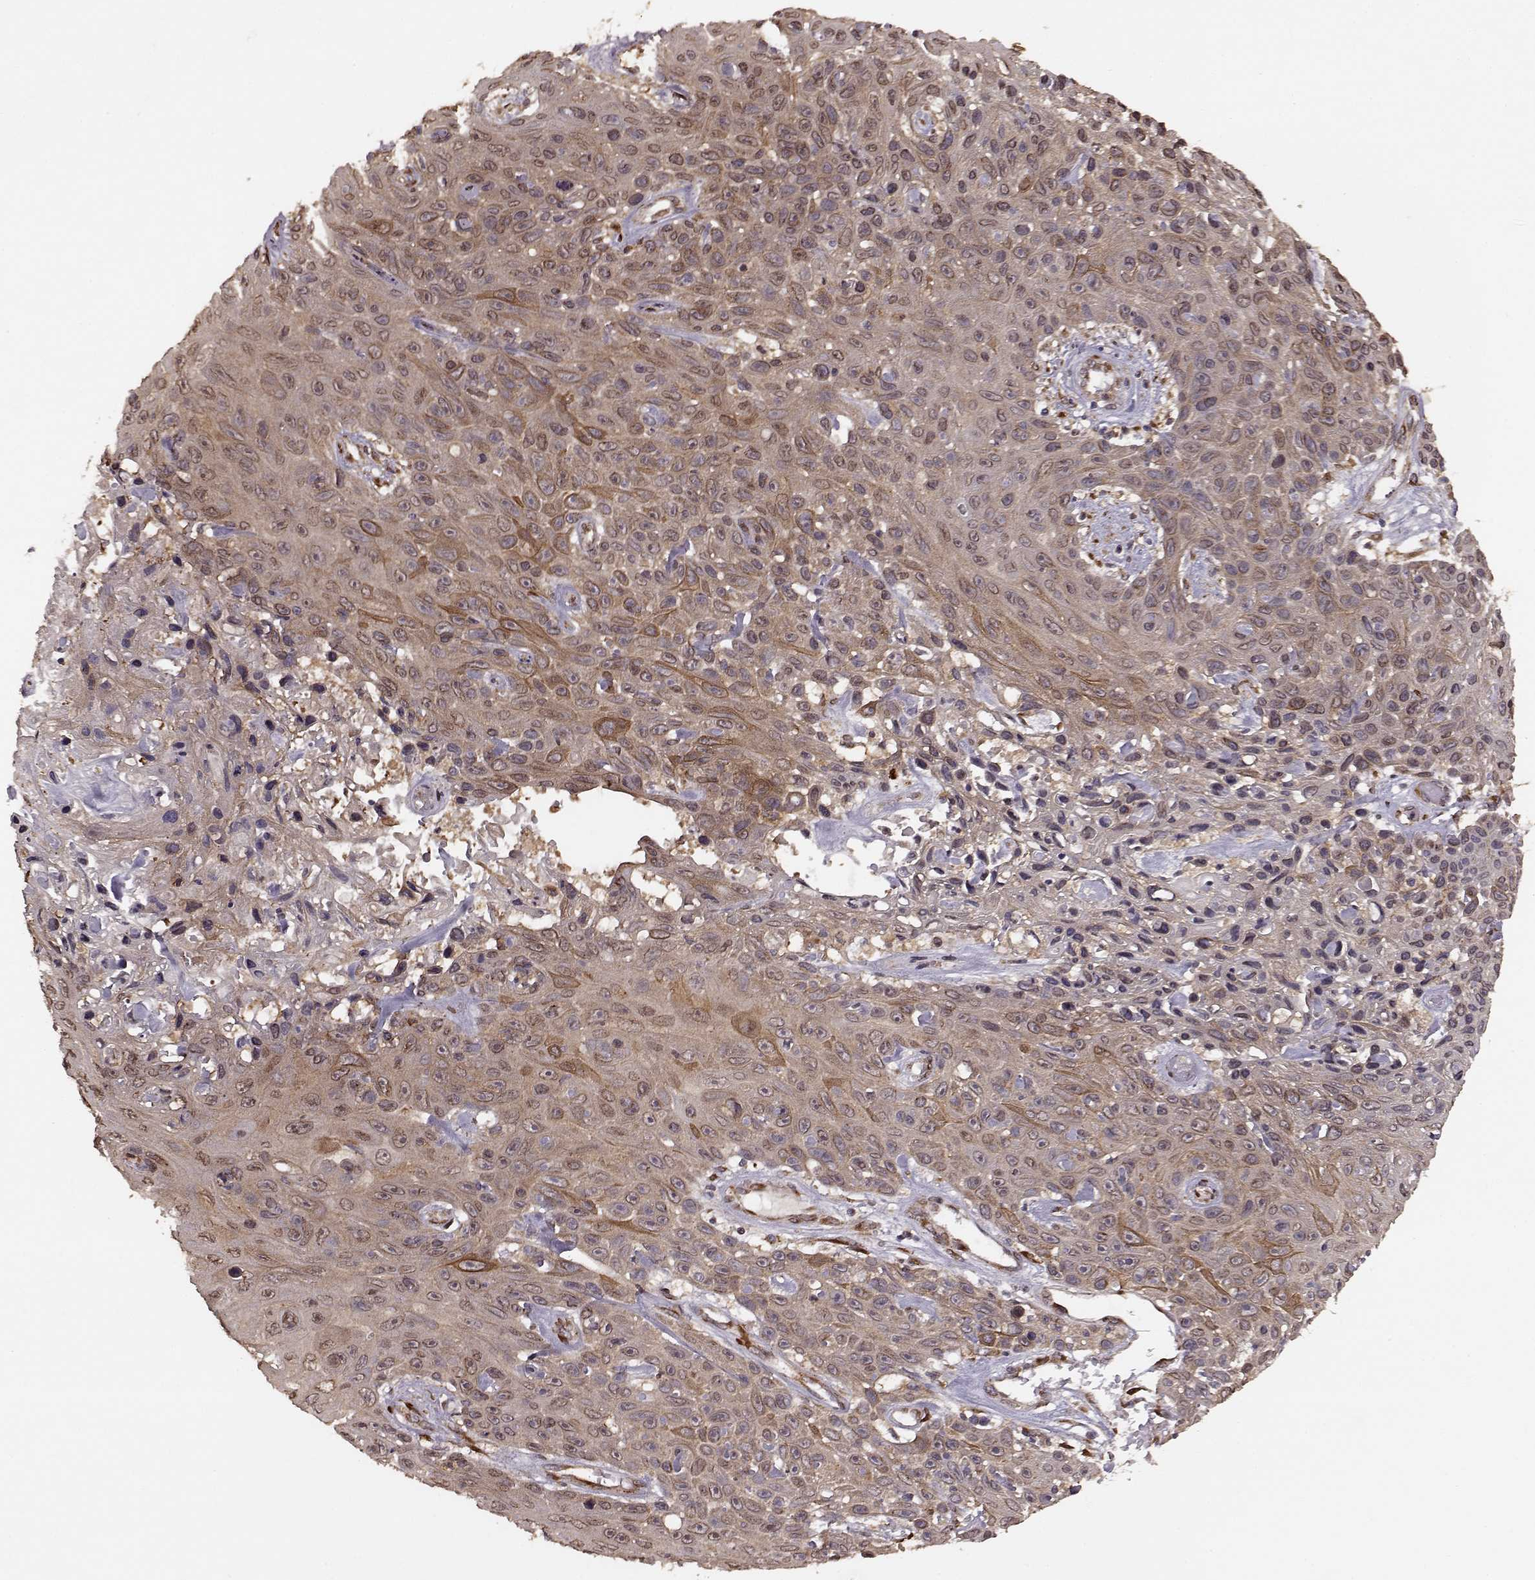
{"staining": {"intensity": "moderate", "quantity": "<25%", "location": "cytoplasmic/membranous"}, "tissue": "skin cancer", "cell_type": "Tumor cells", "image_type": "cancer", "snomed": [{"axis": "morphology", "description": "Squamous cell carcinoma, NOS"}, {"axis": "topography", "description": "Skin"}], "caption": "DAB (3,3'-diaminobenzidine) immunohistochemical staining of human skin squamous cell carcinoma shows moderate cytoplasmic/membranous protein expression in approximately <25% of tumor cells.", "gene": "YIPF5", "patient": {"sex": "male", "age": 82}}